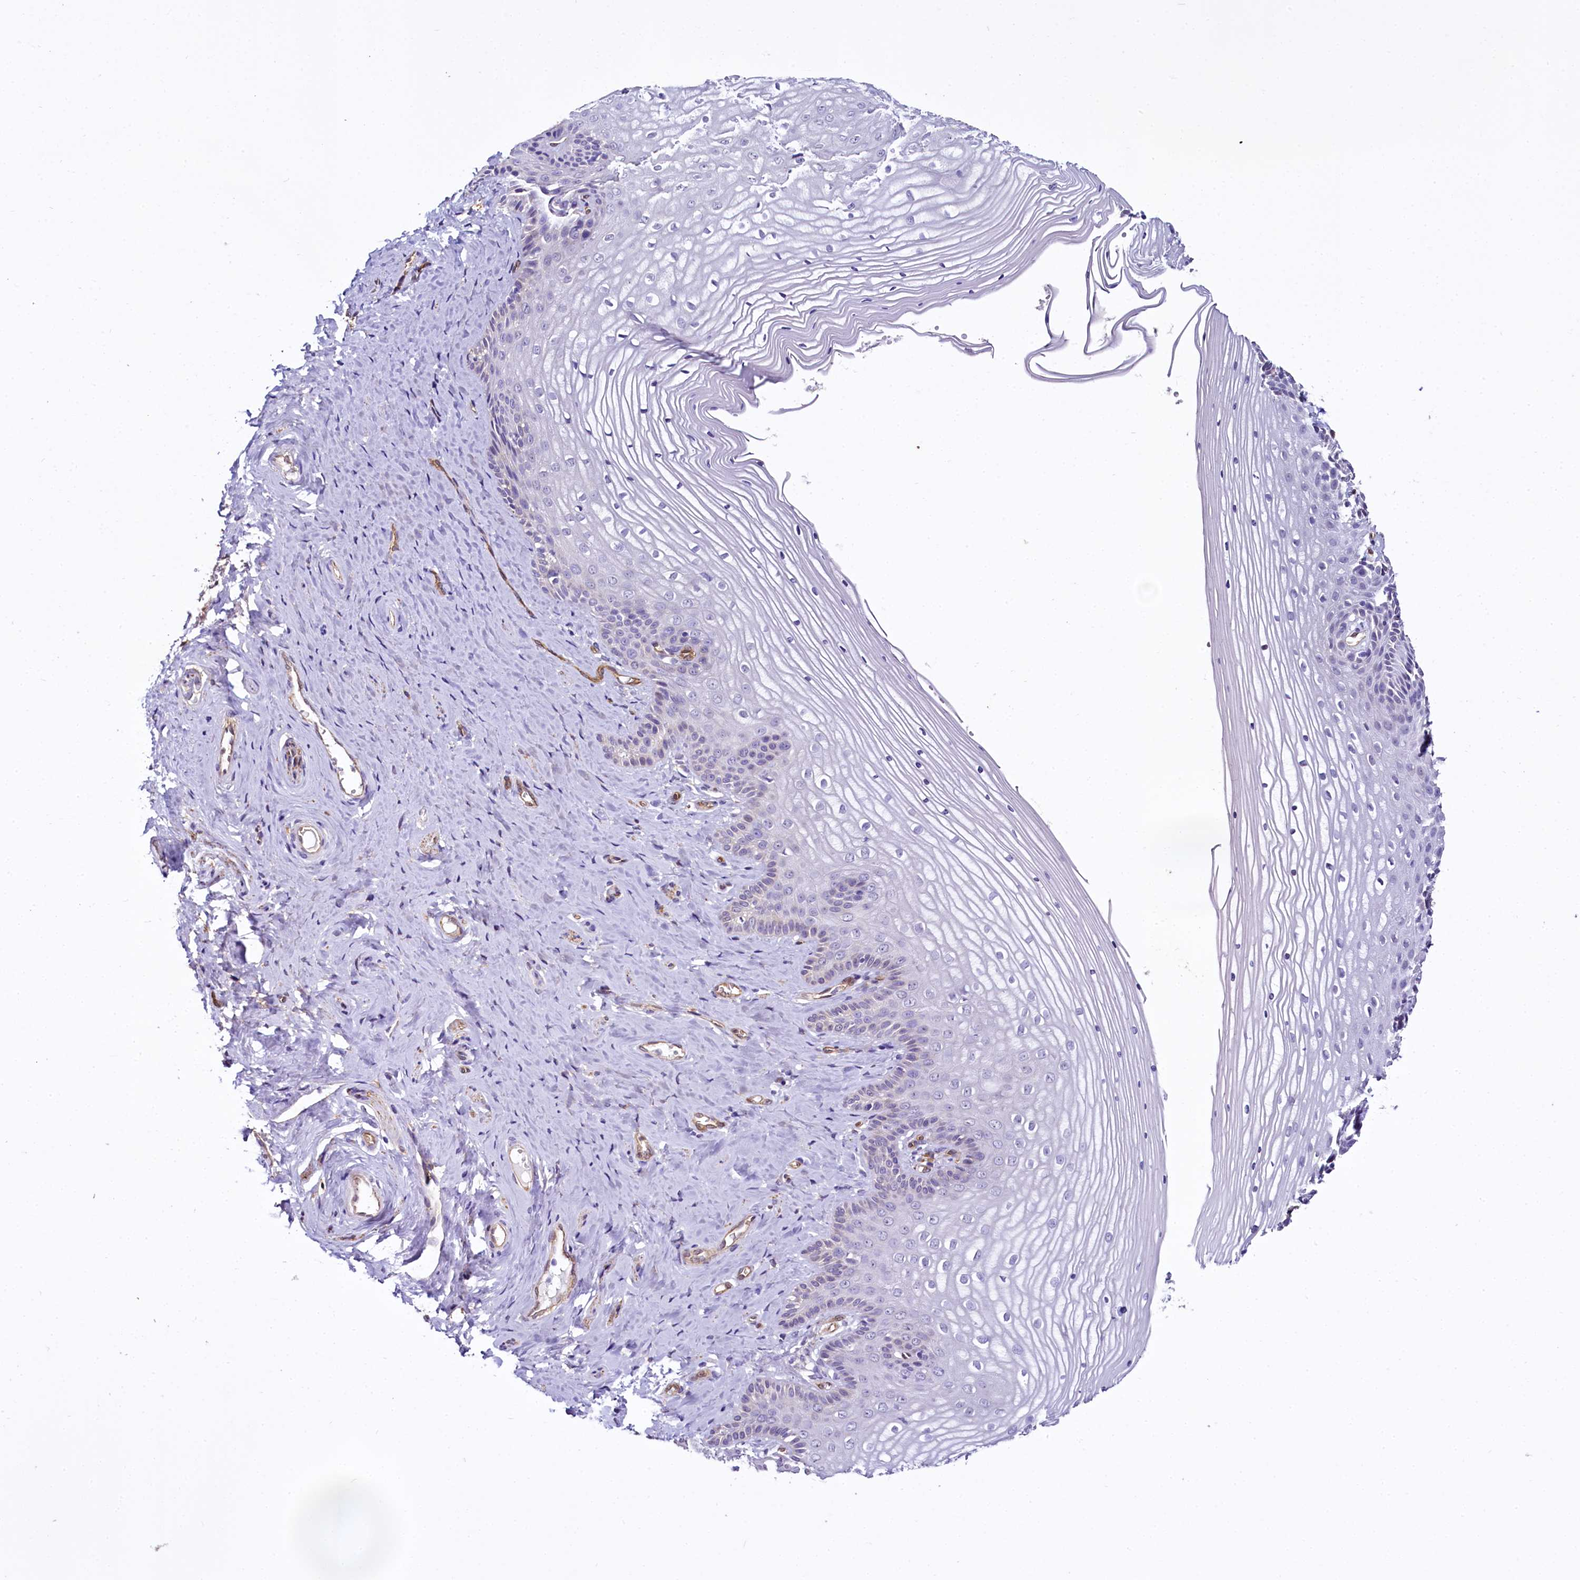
{"staining": {"intensity": "negative", "quantity": "none", "location": "none"}, "tissue": "vagina", "cell_type": "Squamous epithelial cells", "image_type": "normal", "snomed": [{"axis": "morphology", "description": "Normal tissue, NOS"}, {"axis": "topography", "description": "Vagina"}, {"axis": "topography", "description": "Cervix"}], "caption": "Immunohistochemistry (IHC) of unremarkable human vagina displays no positivity in squamous epithelial cells.", "gene": "STXBP1", "patient": {"sex": "female", "age": 40}}